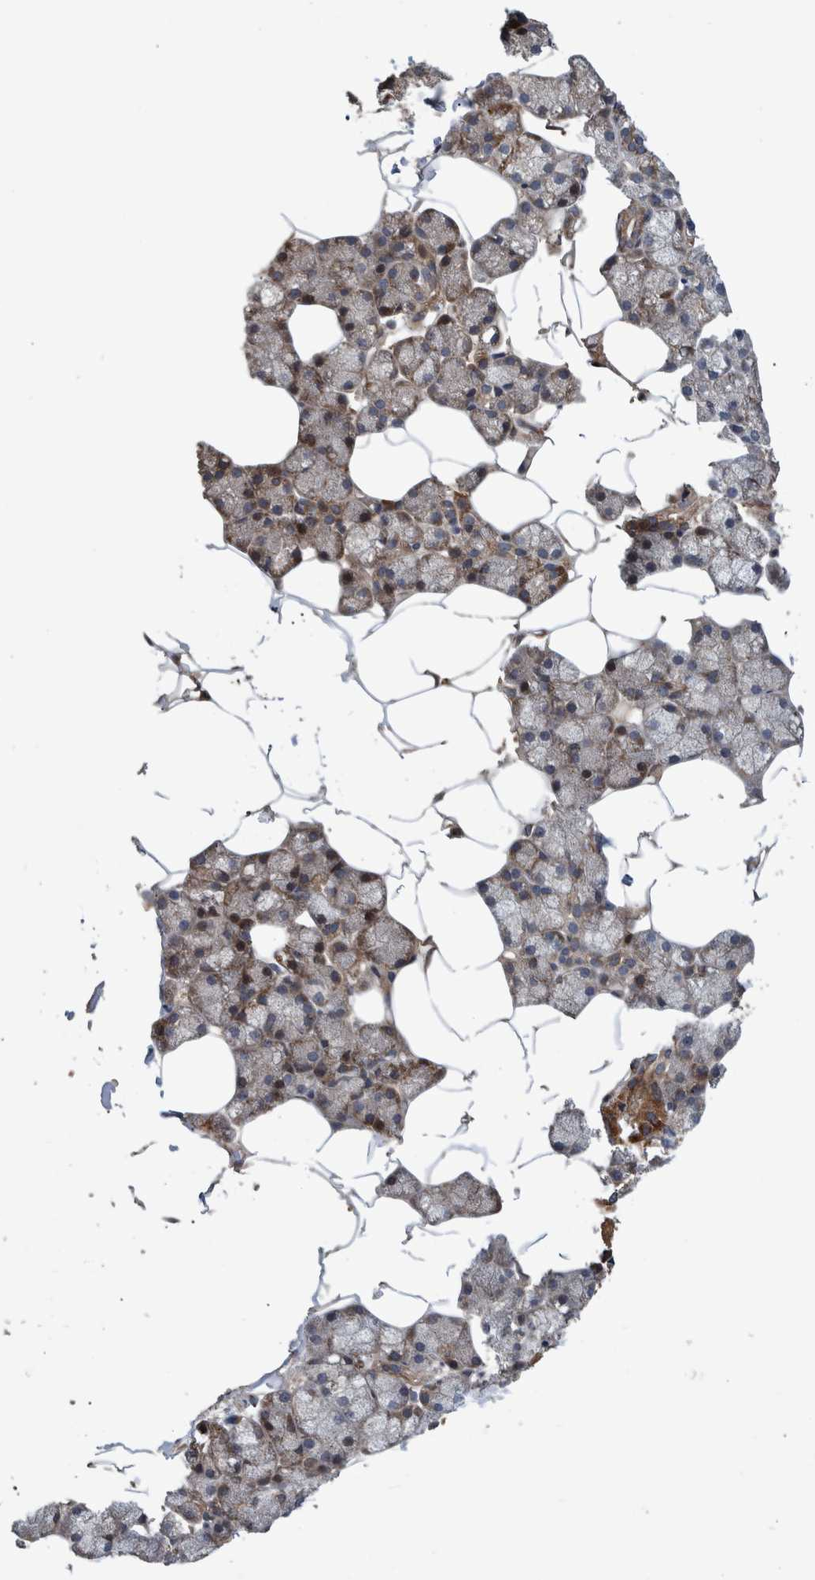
{"staining": {"intensity": "moderate", "quantity": "25%-75%", "location": "cytoplasmic/membranous"}, "tissue": "salivary gland", "cell_type": "Glandular cells", "image_type": "normal", "snomed": [{"axis": "morphology", "description": "Normal tissue, NOS"}, {"axis": "topography", "description": "Salivary gland"}], "caption": "A photomicrograph showing moderate cytoplasmic/membranous staining in about 25%-75% of glandular cells in unremarkable salivary gland, as visualized by brown immunohistochemical staining.", "gene": "B3GNTL1", "patient": {"sex": "male", "age": 62}}